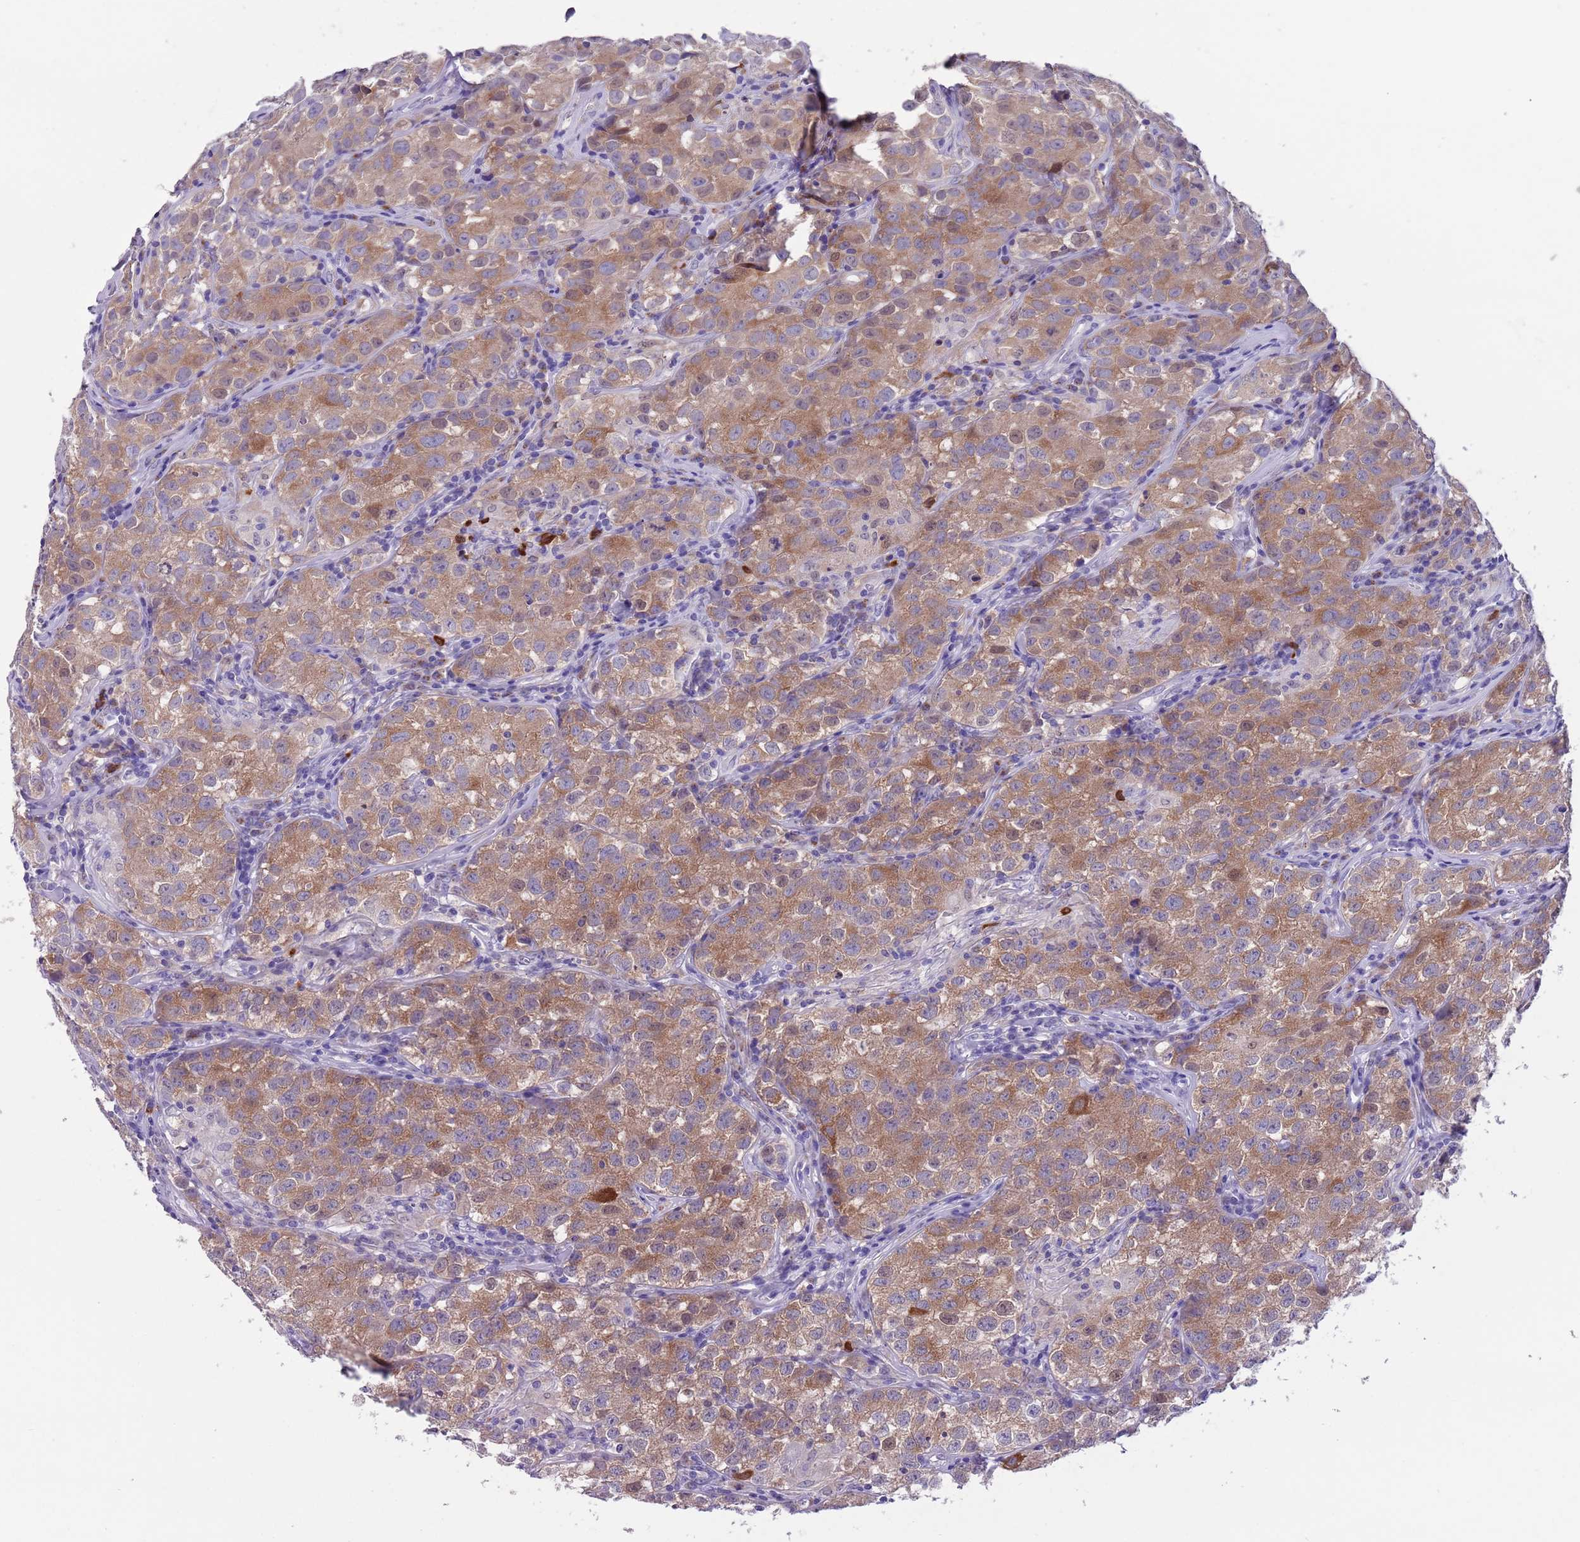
{"staining": {"intensity": "moderate", "quantity": ">75%", "location": "cytoplasmic/membranous"}, "tissue": "testis cancer", "cell_type": "Tumor cells", "image_type": "cancer", "snomed": [{"axis": "morphology", "description": "Seminoma, NOS"}, {"axis": "morphology", "description": "Carcinoma, Embryonal, NOS"}, {"axis": "topography", "description": "Testis"}], "caption": "Immunohistochemistry image of human testis cancer (seminoma) stained for a protein (brown), which demonstrates medium levels of moderate cytoplasmic/membranous positivity in about >75% of tumor cells.", "gene": "PFKFB2", "patient": {"sex": "male", "age": 43}}